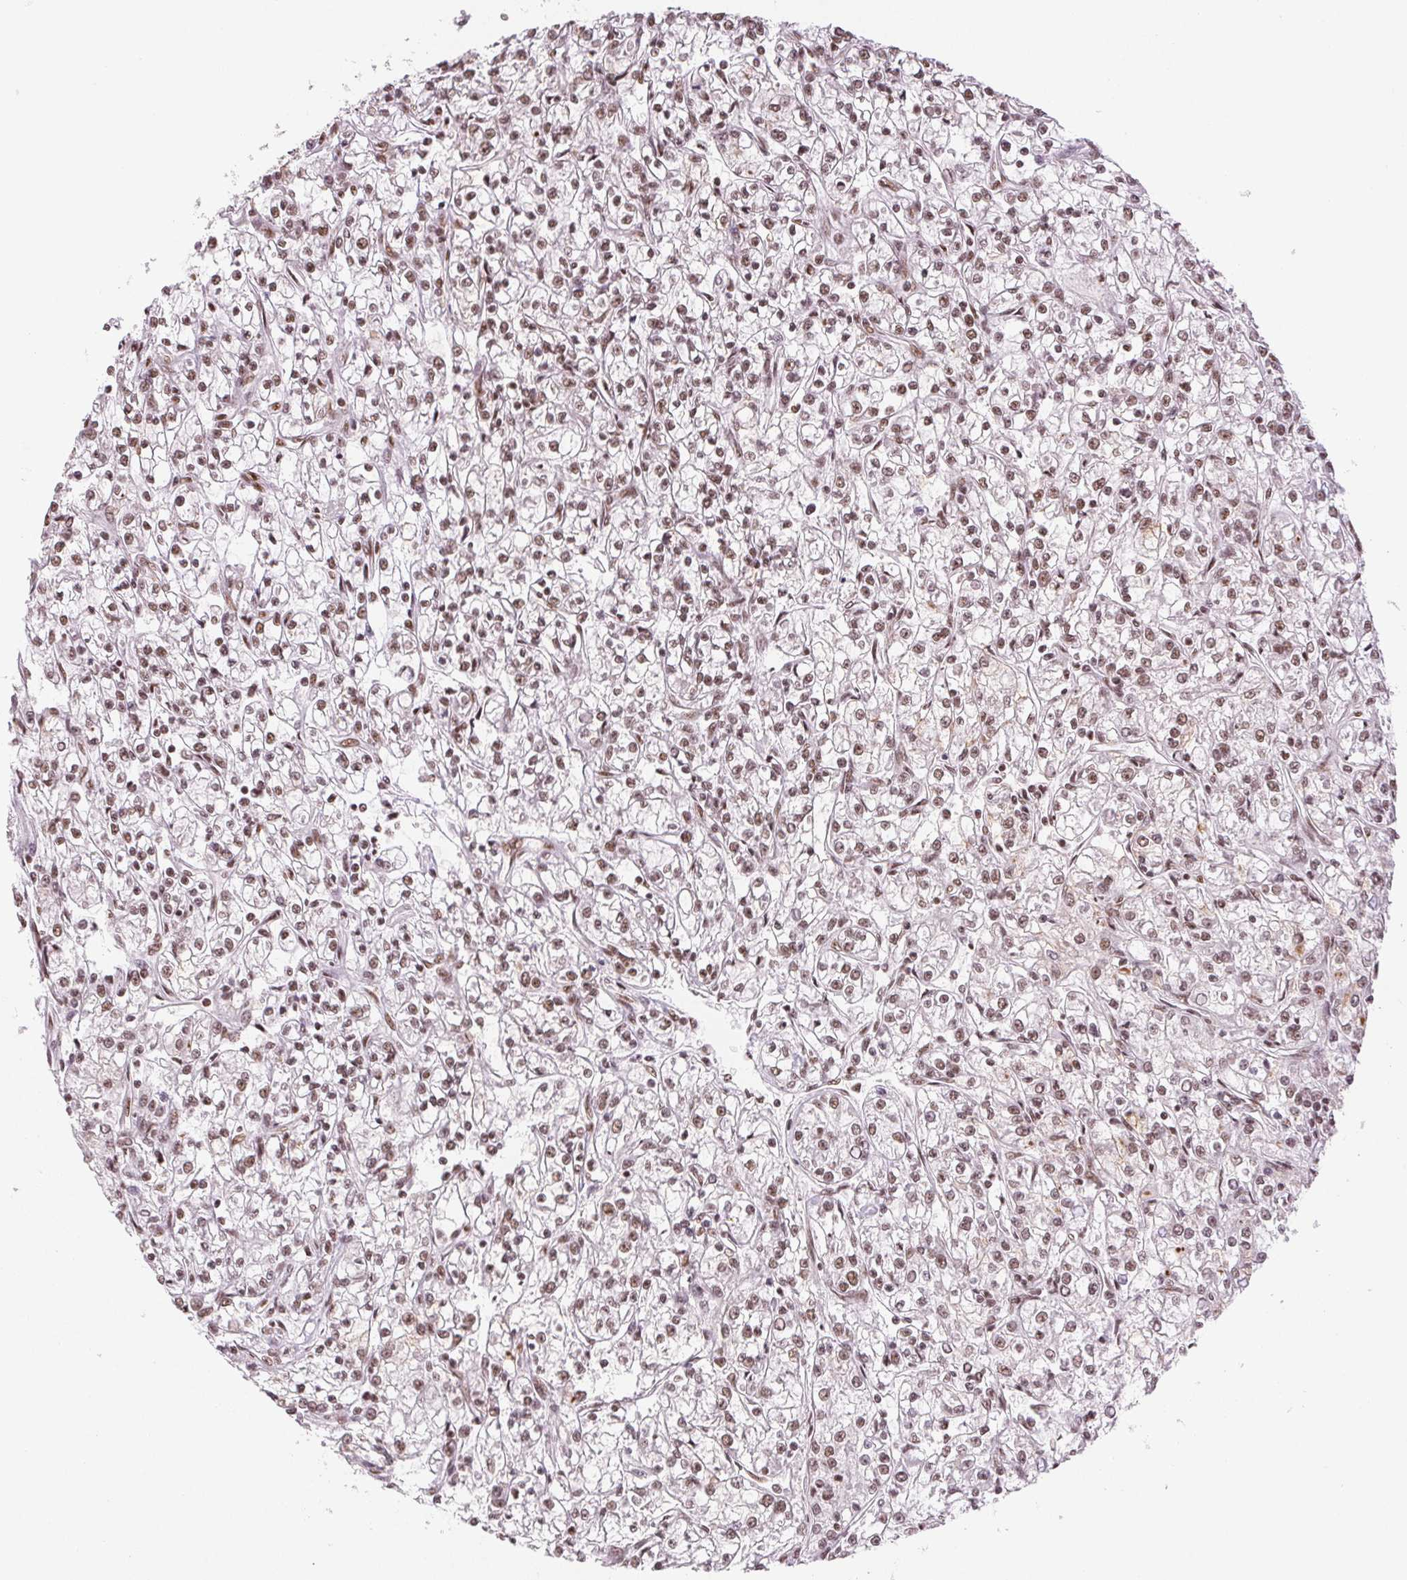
{"staining": {"intensity": "weak", "quantity": ">75%", "location": "nuclear"}, "tissue": "renal cancer", "cell_type": "Tumor cells", "image_type": "cancer", "snomed": [{"axis": "morphology", "description": "Adenocarcinoma, NOS"}, {"axis": "topography", "description": "Kidney"}], "caption": "This photomicrograph reveals renal cancer stained with IHC to label a protein in brown. The nuclear of tumor cells show weak positivity for the protein. Nuclei are counter-stained blue.", "gene": "IK", "patient": {"sex": "female", "age": 59}}